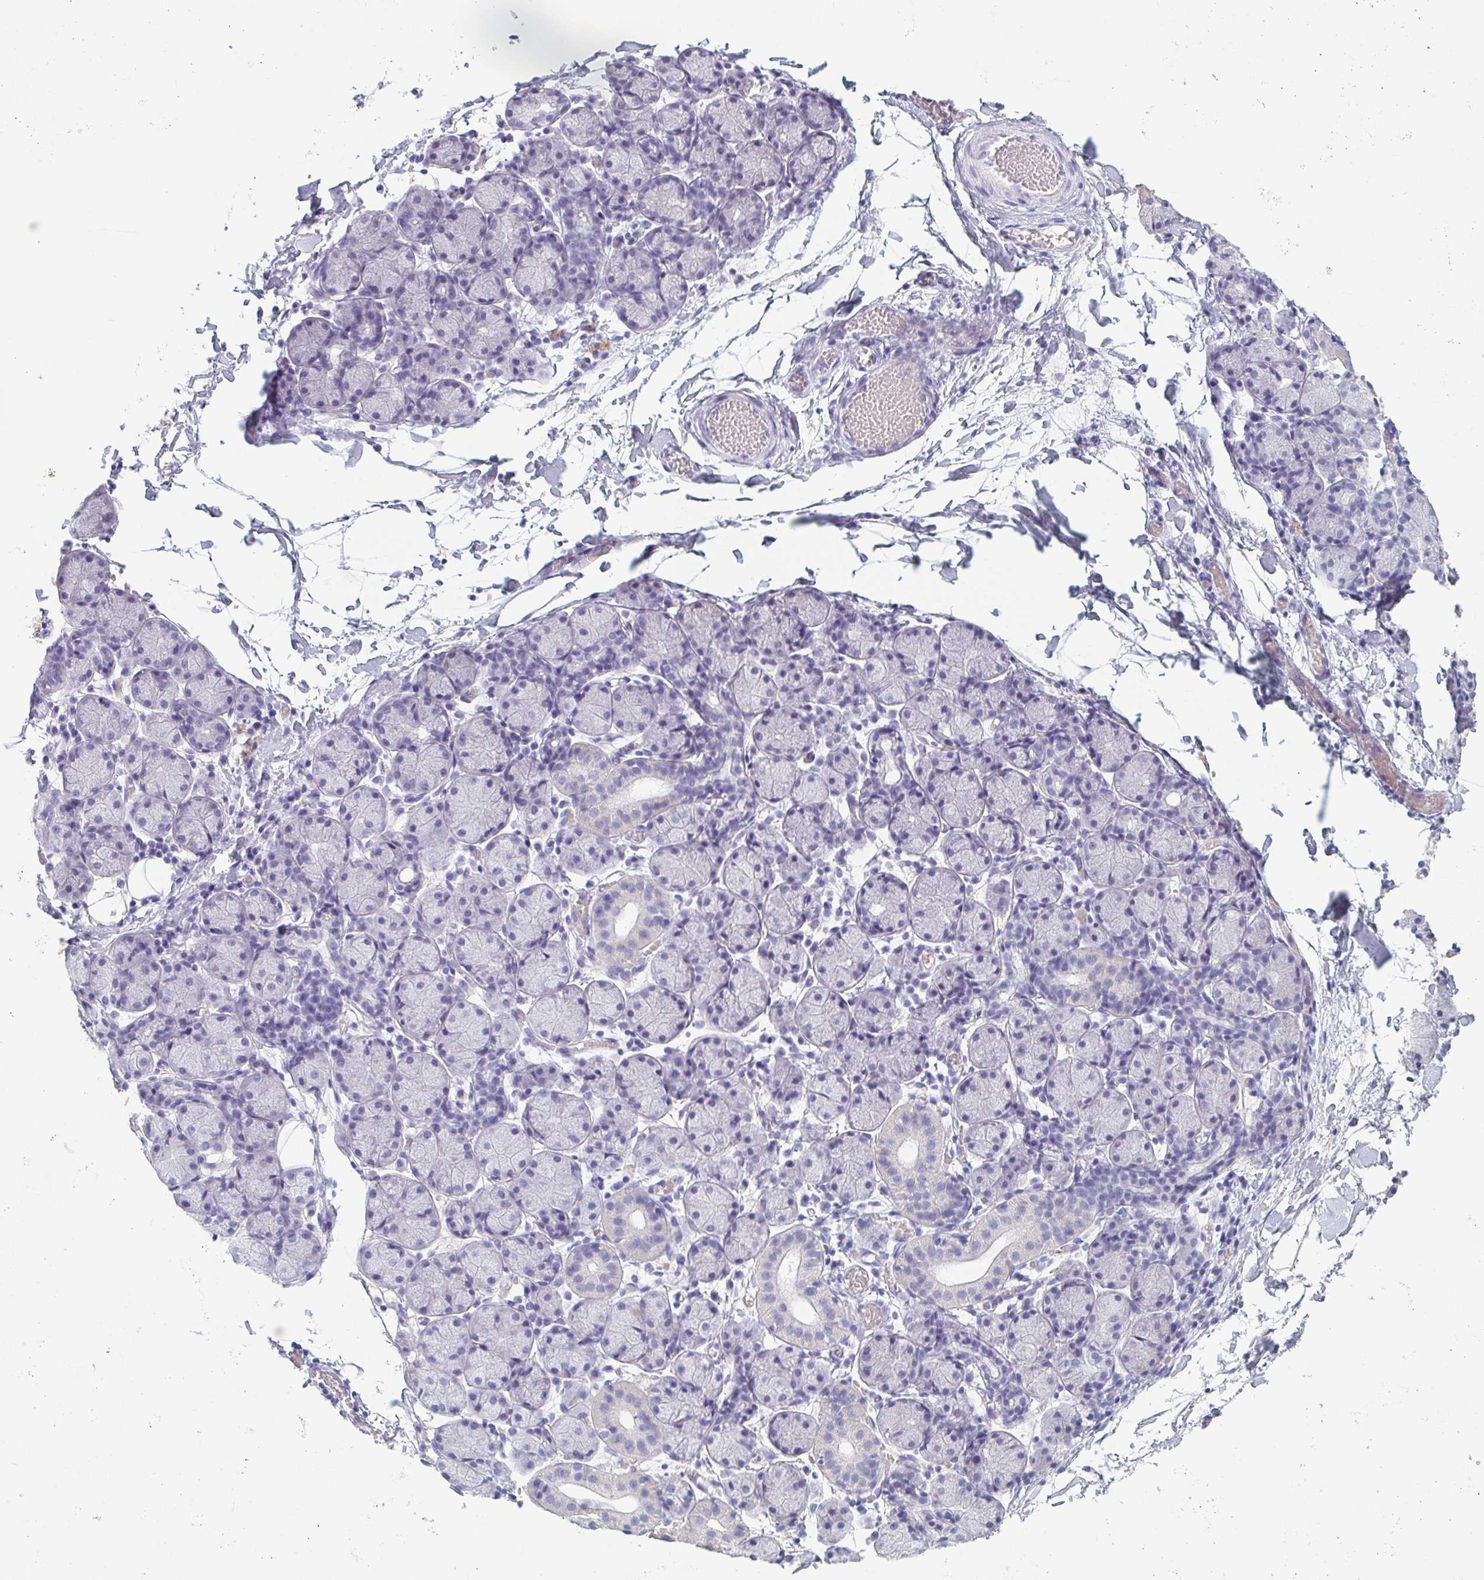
{"staining": {"intensity": "negative", "quantity": "none", "location": "none"}, "tissue": "salivary gland", "cell_type": "Glandular cells", "image_type": "normal", "snomed": [{"axis": "morphology", "description": "Normal tissue, NOS"}, {"axis": "topography", "description": "Salivary gland"}], "caption": "An immunohistochemistry (IHC) image of unremarkable salivary gland is shown. There is no staining in glandular cells of salivary gland. (Stains: DAB immunohistochemistry (IHC) with hematoxylin counter stain, Microscopy: brightfield microscopy at high magnification).", "gene": "ITLN1", "patient": {"sex": "female", "age": 24}}